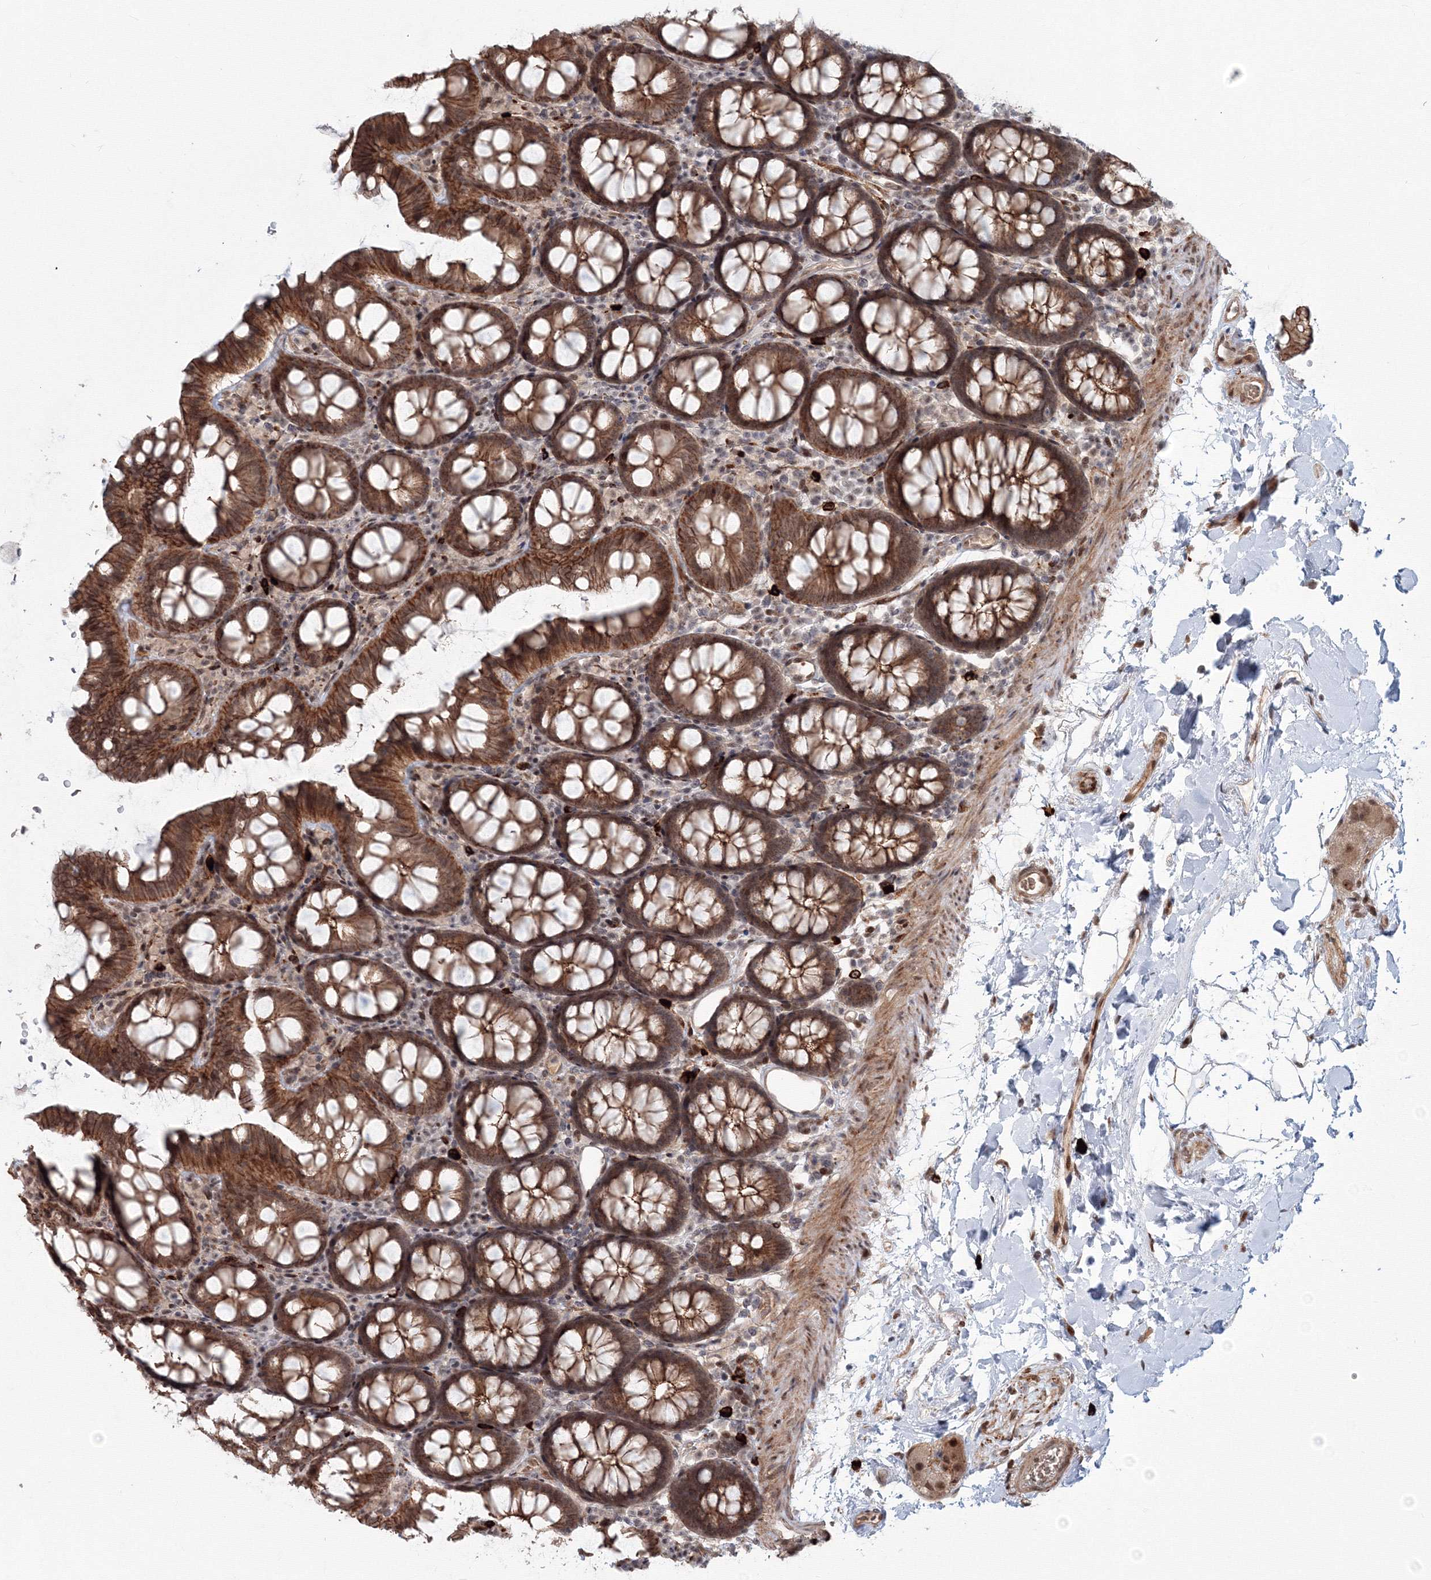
{"staining": {"intensity": "moderate", "quantity": ">75%", "location": "cytoplasmic/membranous,nuclear"}, "tissue": "colon", "cell_type": "Endothelial cells", "image_type": "normal", "snomed": [{"axis": "morphology", "description": "Normal tissue, NOS"}, {"axis": "topography", "description": "Colon"}], "caption": "Immunohistochemistry histopathology image of unremarkable colon stained for a protein (brown), which reveals medium levels of moderate cytoplasmic/membranous,nuclear expression in approximately >75% of endothelial cells.", "gene": "SH3PXD2A", "patient": {"sex": "male", "age": 75}}